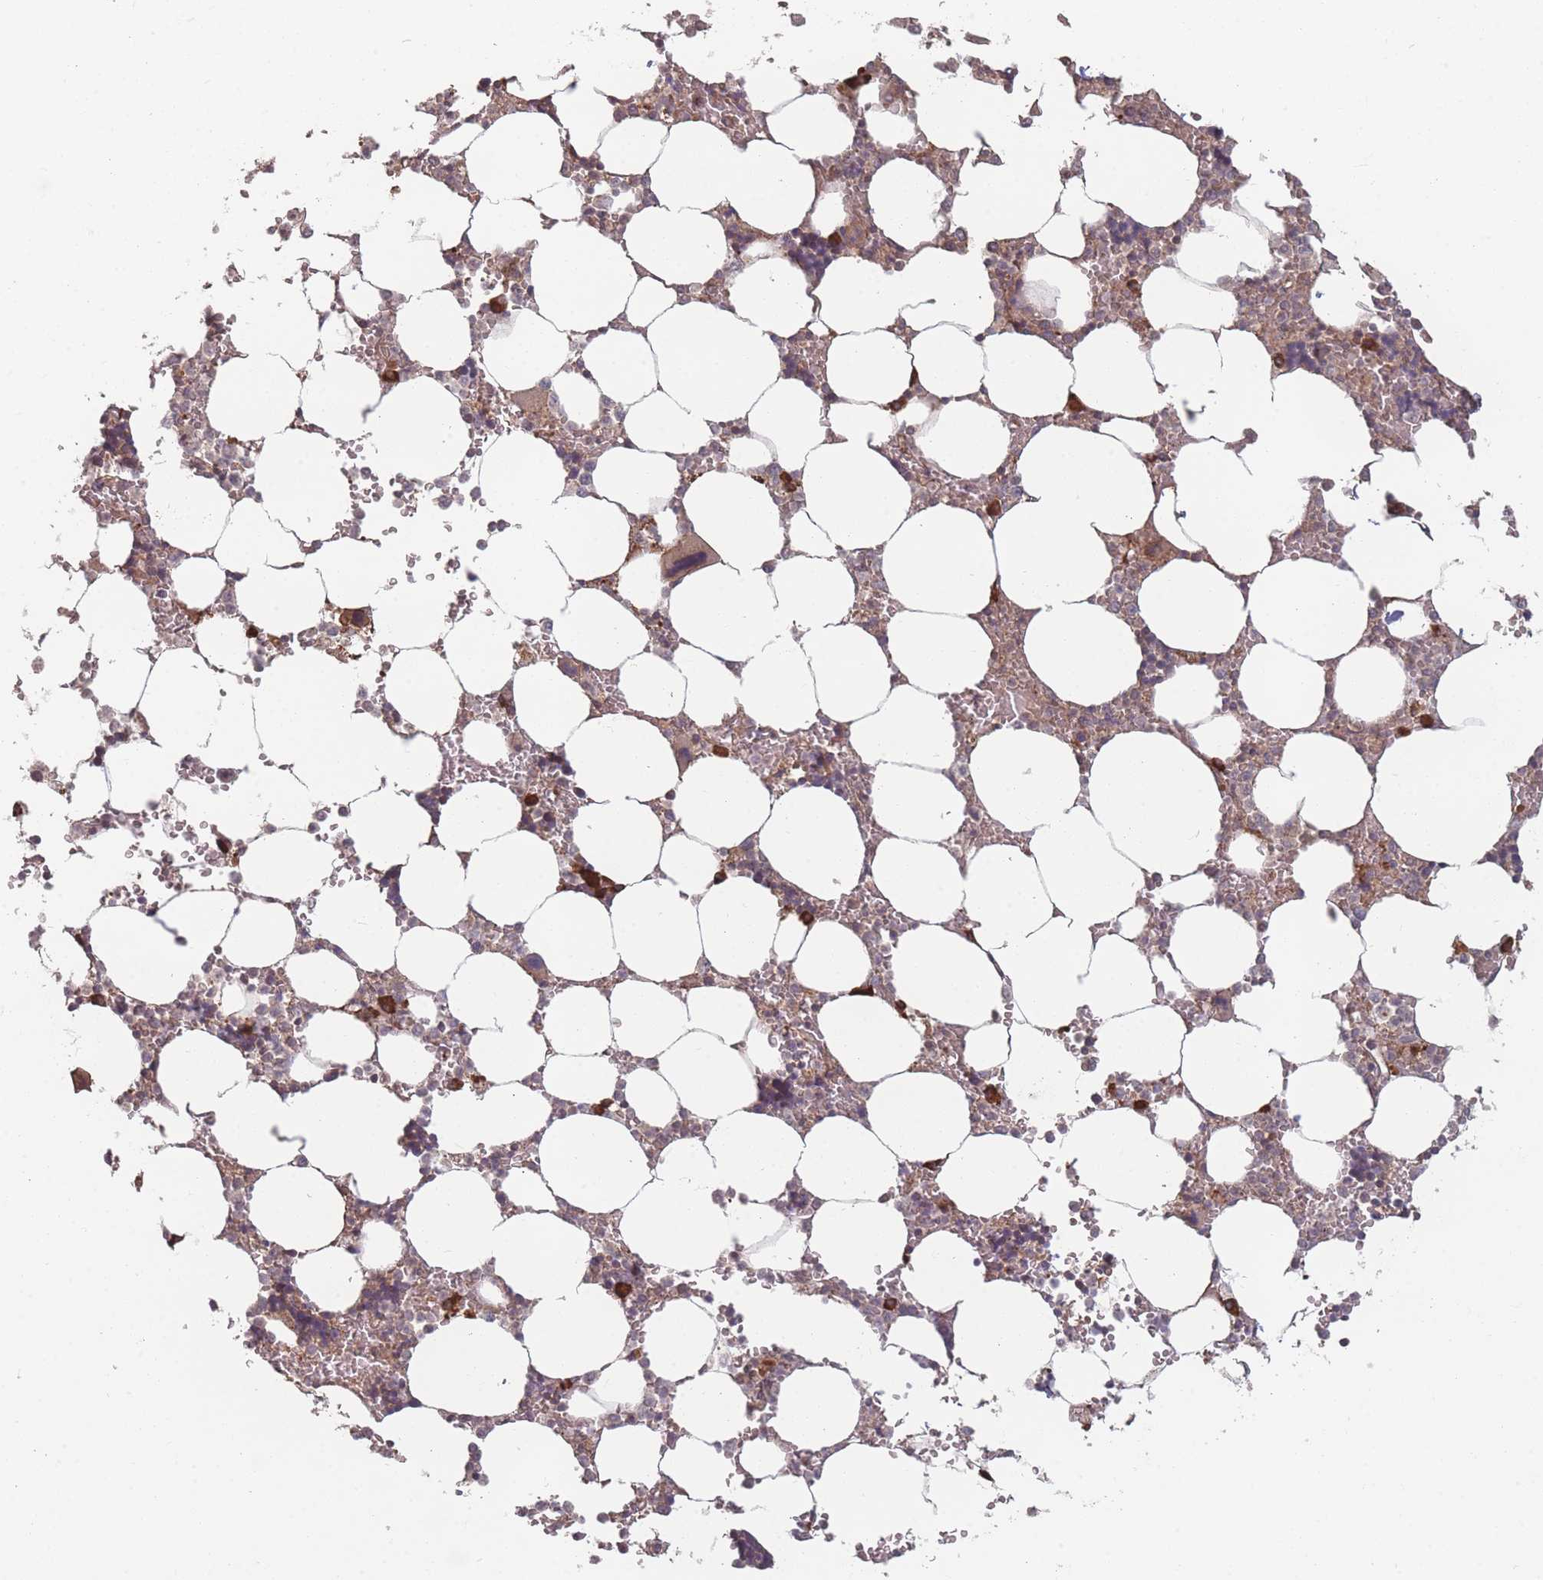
{"staining": {"intensity": "strong", "quantity": "<25%", "location": "cytoplasmic/membranous"}, "tissue": "bone marrow", "cell_type": "Hematopoietic cells", "image_type": "normal", "snomed": [{"axis": "morphology", "description": "Normal tissue, NOS"}, {"axis": "topography", "description": "Bone marrow"}], "caption": "Protein staining of normal bone marrow displays strong cytoplasmic/membranous expression in approximately <25% of hematopoietic cells.", "gene": "HAGH", "patient": {"sex": "male", "age": 64}}